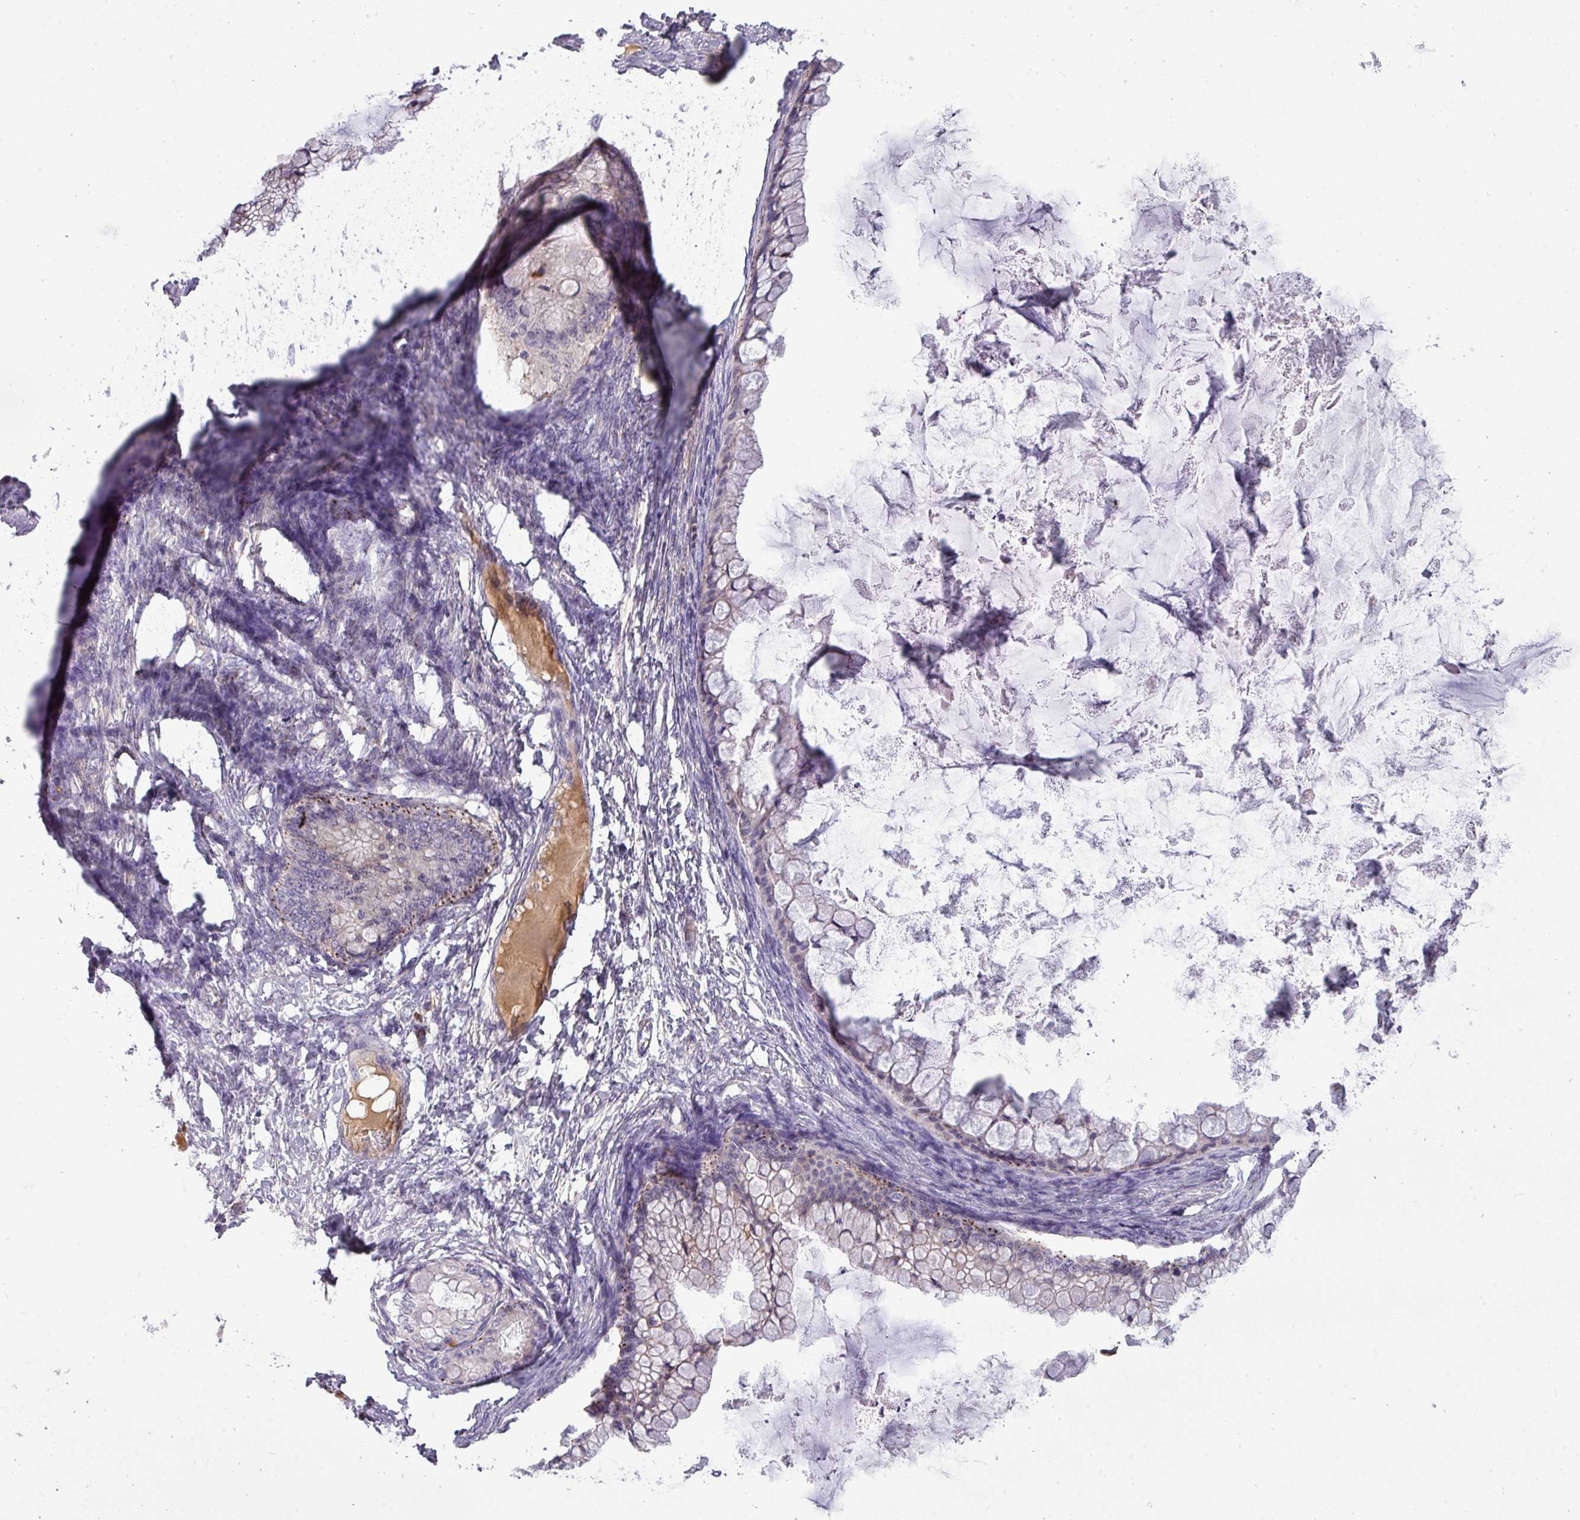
{"staining": {"intensity": "weak", "quantity": "25%-75%", "location": "cytoplasmic/membranous"}, "tissue": "ovarian cancer", "cell_type": "Tumor cells", "image_type": "cancer", "snomed": [{"axis": "morphology", "description": "Cystadenocarcinoma, mucinous, NOS"}, {"axis": "topography", "description": "Ovary"}], "caption": "DAB (3,3'-diaminobenzidine) immunohistochemical staining of ovarian cancer (mucinous cystadenocarcinoma) displays weak cytoplasmic/membranous protein positivity in about 25%-75% of tumor cells. (DAB (3,3'-diaminobenzidine) IHC, brown staining for protein, blue staining for nuclei).", "gene": "ZNF35", "patient": {"sex": "female", "age": 35}}